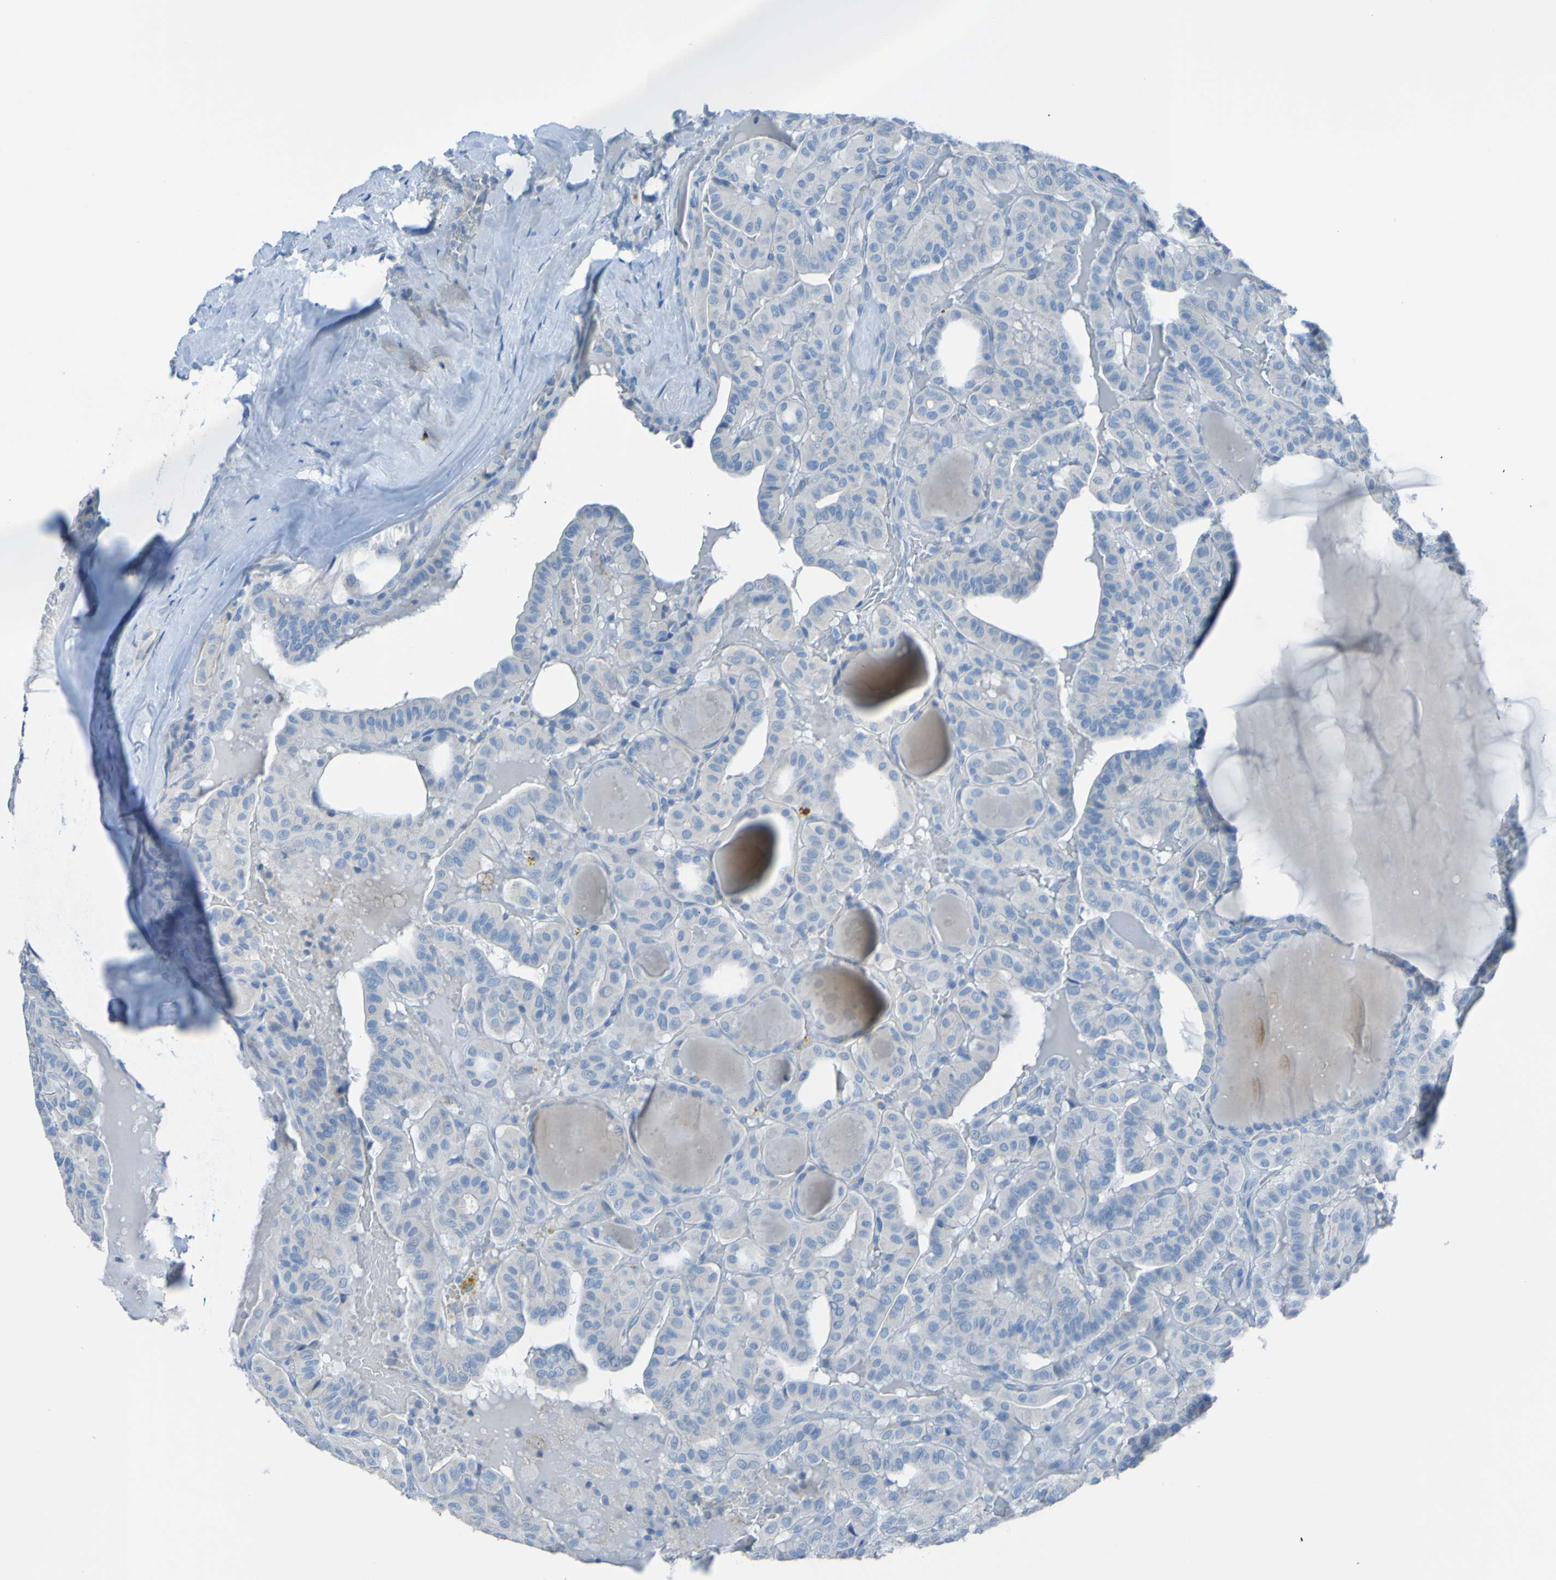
{"staining": {"intensity": "negative", "quantity": "none", "location": "none"}, "tissue": "head and neck cancer", "cell_type": "Tumor cells", "image_type": "cancer", "snomed": [{"axis": "morphology", "description": "Squamous cell carcinoma, NOS"}, {"axis": "topography", "description": "Oral tissue"}, {"axis": "topography", "description": "Head-Neck"}], "caption": "Micrograph shows no protein positivity in tumor cells of head and neck cancer (squamous cell carcinoma) tissue.", "gene": "ACMSD", "patient": {"sex": "female", "age": 50}}